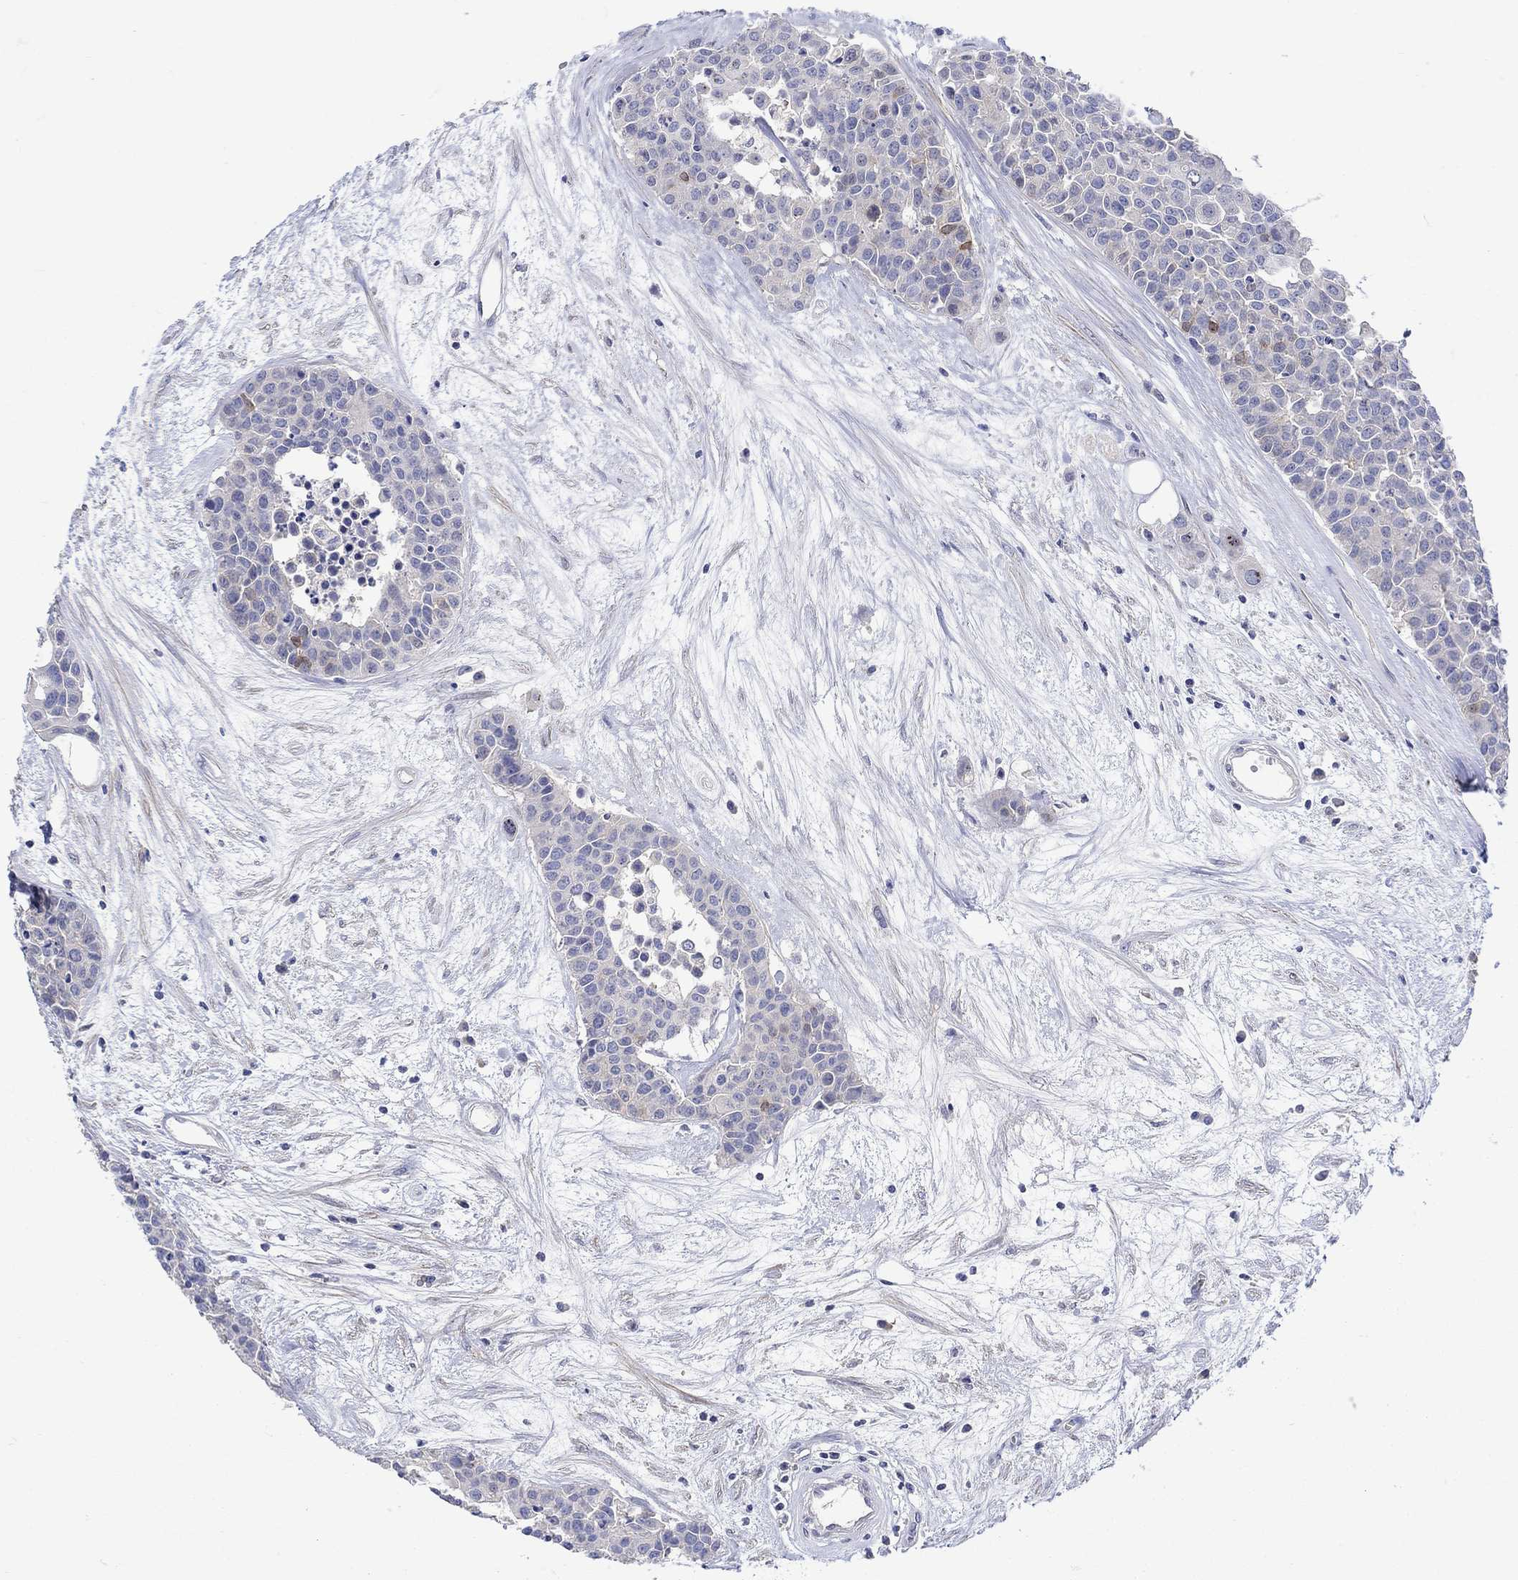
{"staining": {"intensity": "negative", "quantity": "none", "location": "none"}, "tissue": "carcinoid", "cell_type": "Tumor cells", "image_type": "cancer", "snomed": [{"axis": "morphology", "description": "Carcinoid, malignant, NOS"}, {"axis": "topography", "description": "Colon"}], "caption": "Immunohistochemistry of malignant carcinoid displays no staining in tumor cells.", "gene": "MSI1", "patient": {"sex": "male", "age": 81}}